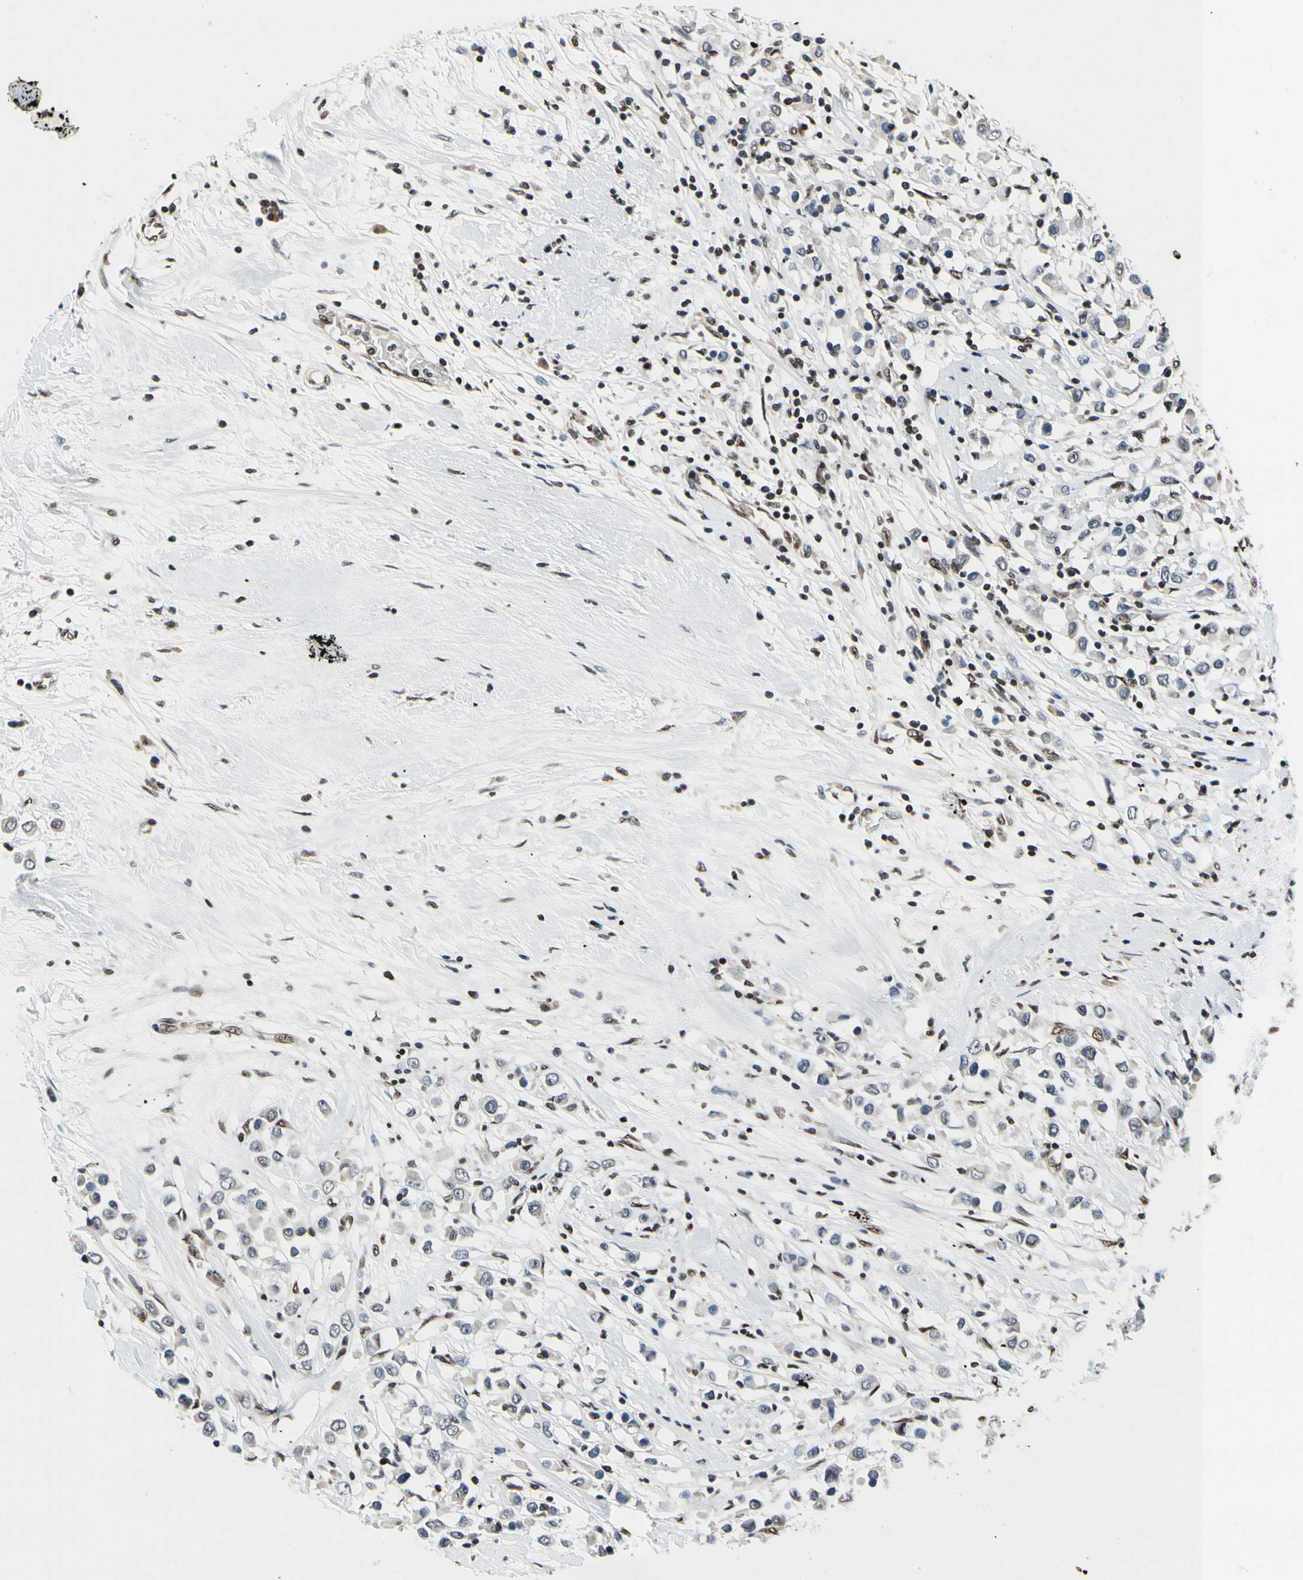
{"staining": {"intensity": "weak", "quantity": ">75%", "location": "cytoplasmic/membranous"}, "tissue": "breast cancer", "cell_type": "Tumor cells", "image_type": "cancer", "snomed": [{"axis": "morphology", "description": "Duct carcinoma"}, {"axis": "topography", "description": "Breast"}], "caption": "Immunohistochemistry of human breast cancer exhibits low levels of weak cytoplasmic/membranous staining in approximately >75% of tumor cells.", "gene": "RECQL", "patient": {"sex": "female", "age": 61}}